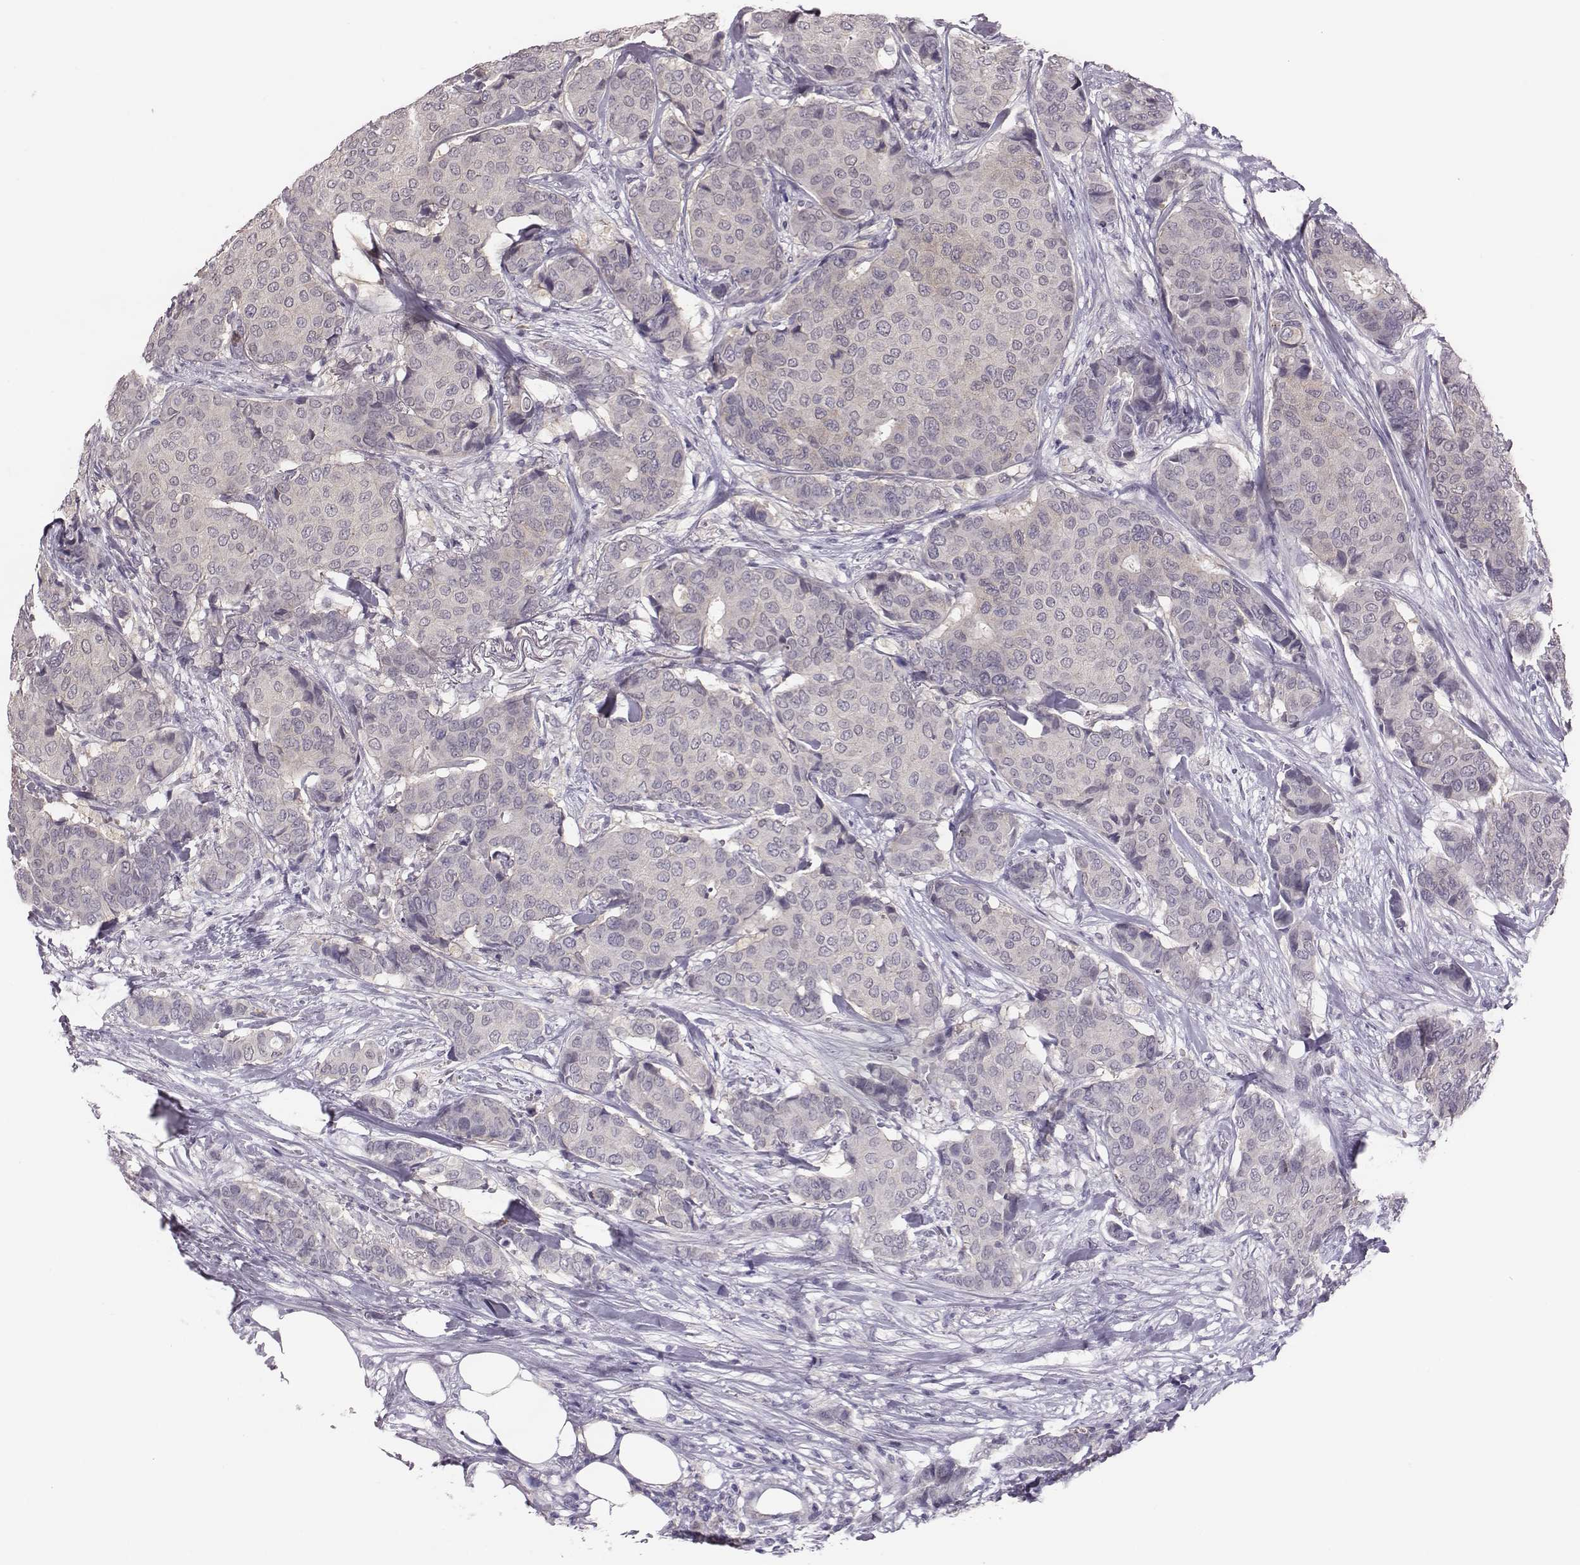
{"staining": {"intensity": "negative", "quantity": "none", "location": "none"}, "tissue": "breast cancer", "cell_type": "Tumor cells", "image_type": "cancer", "snomed": [{"axis": "morphology", "description": "Duct carcinoma"}, {"axis": "topography", "description": "Breast"}], "caption": "Immunohistochemistry image of invasive ductal carcinoma (breast) stained for a protein (brown), which displays no expression in tumor cells.", "gene": "KMO", "patient": {"sex": "female", "age": 75}}